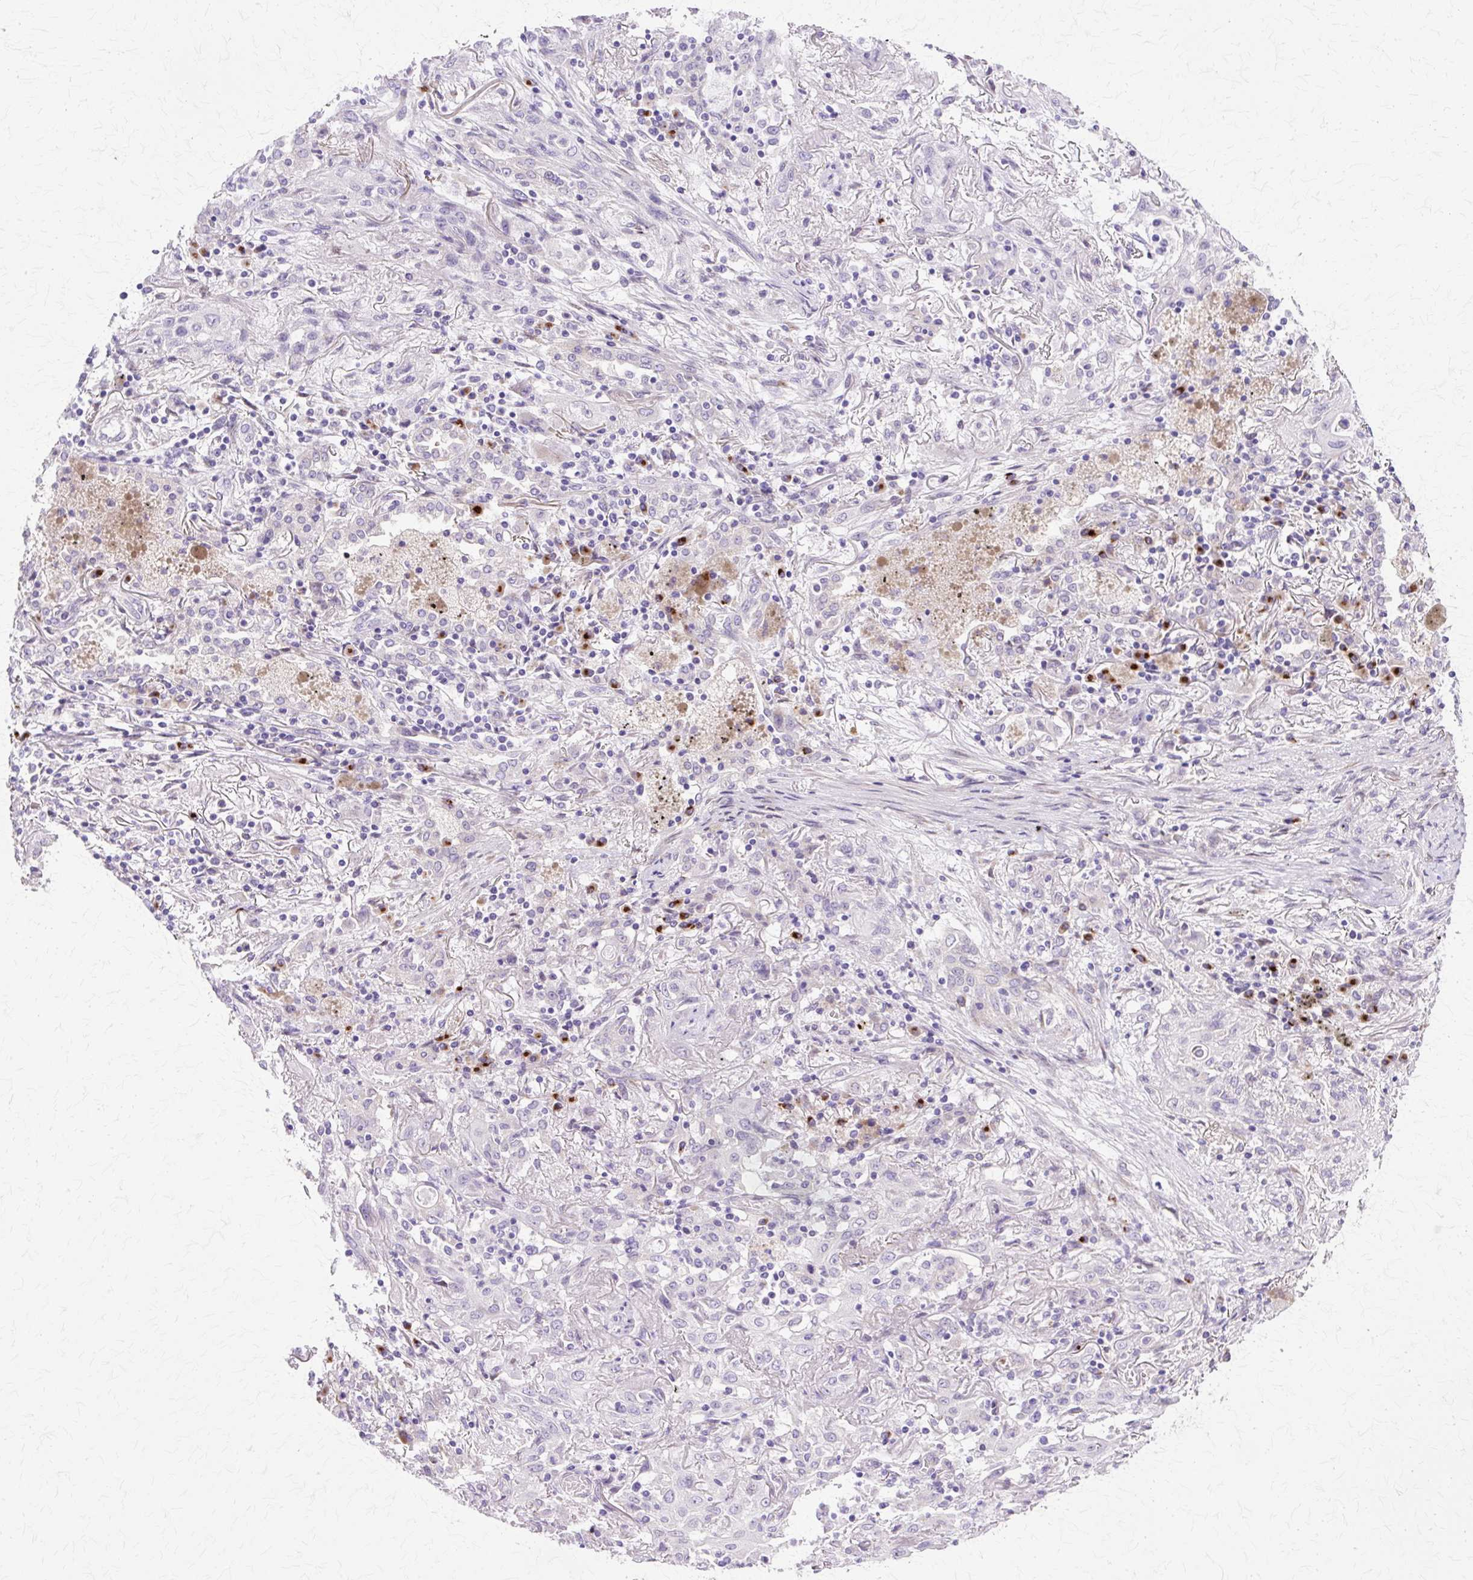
{"staining": {"intensity": "negative", "quantity": "none", "location": "none"}, "tissue": "lung cancer", "cell_type": "Tumor cells", "image_type": "cancer", "snomed": [{"axis": "morphology", "description": "Squamous cell carcinoma, NOS"}, {"axis": "topography", "description": "Lung"}], "caption": "This is an immunohistochemistry micrograph of human lung cancer. There is no positivity in tumor cells.", "gene": "TBC1D3G", "patient": {"sex": "female", "age": 47}}